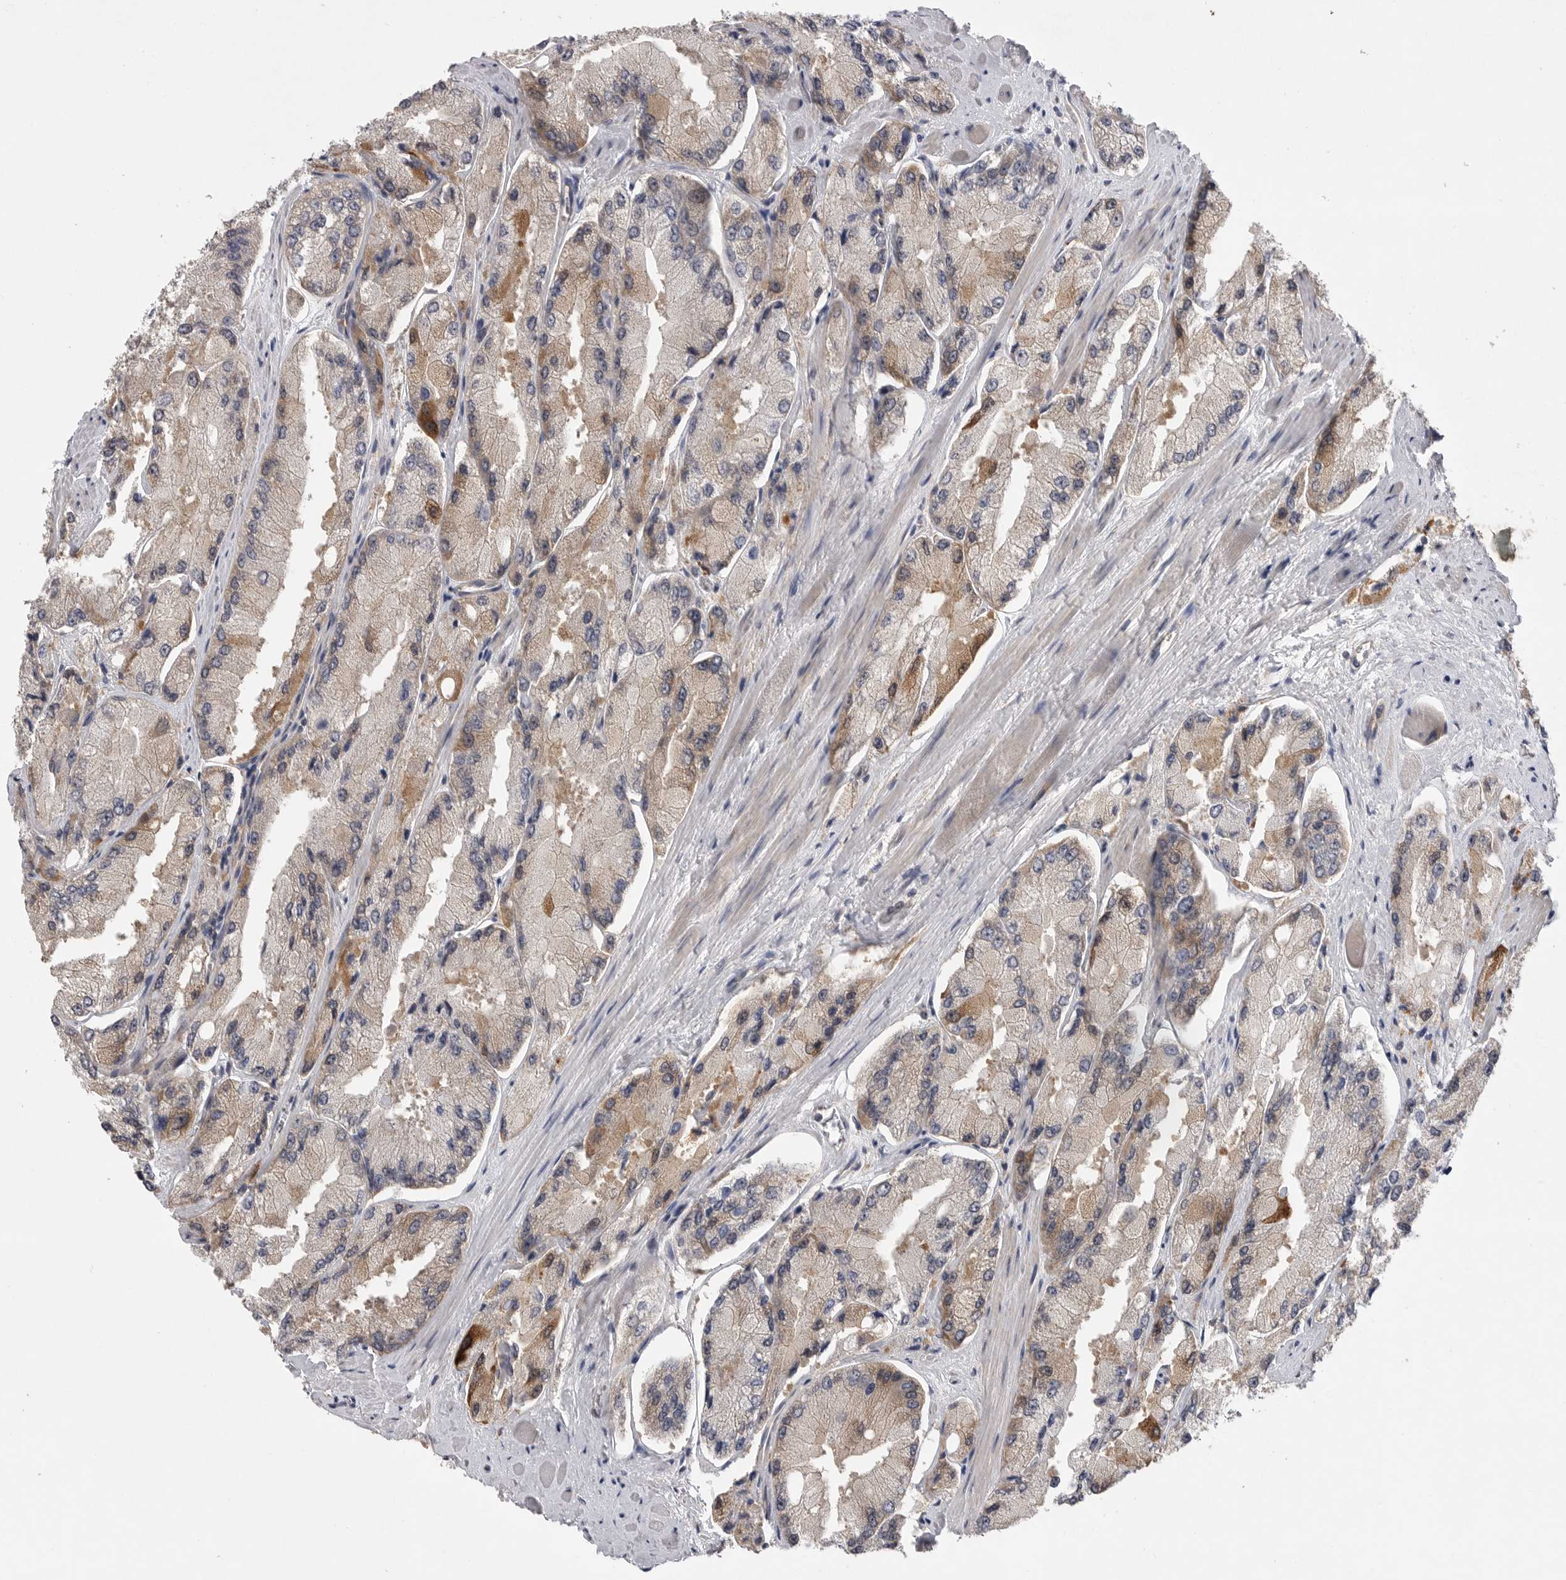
{"staining": {"intensity": "weak", "quantity": "25%-75%", "location": "cytoplasmic/membranous"}, "tissue": "prostate cancer", "cell_type": "Tumor cells", "image_type": "cancer", "snomed": [{"axis": "morphology", "description": "Adenocarcinoma, High grade"}, {"axis": "topography", "description": "Prostate"}], "caption": "Weak cytoplasmic/membranous expression is seen in approximately 25%-75% of tumor cells in prostate cancer (adenocarcinoma (high-grade)).", "gene": "FBXO43", "patient": {"sex": "male", "age": 58}}